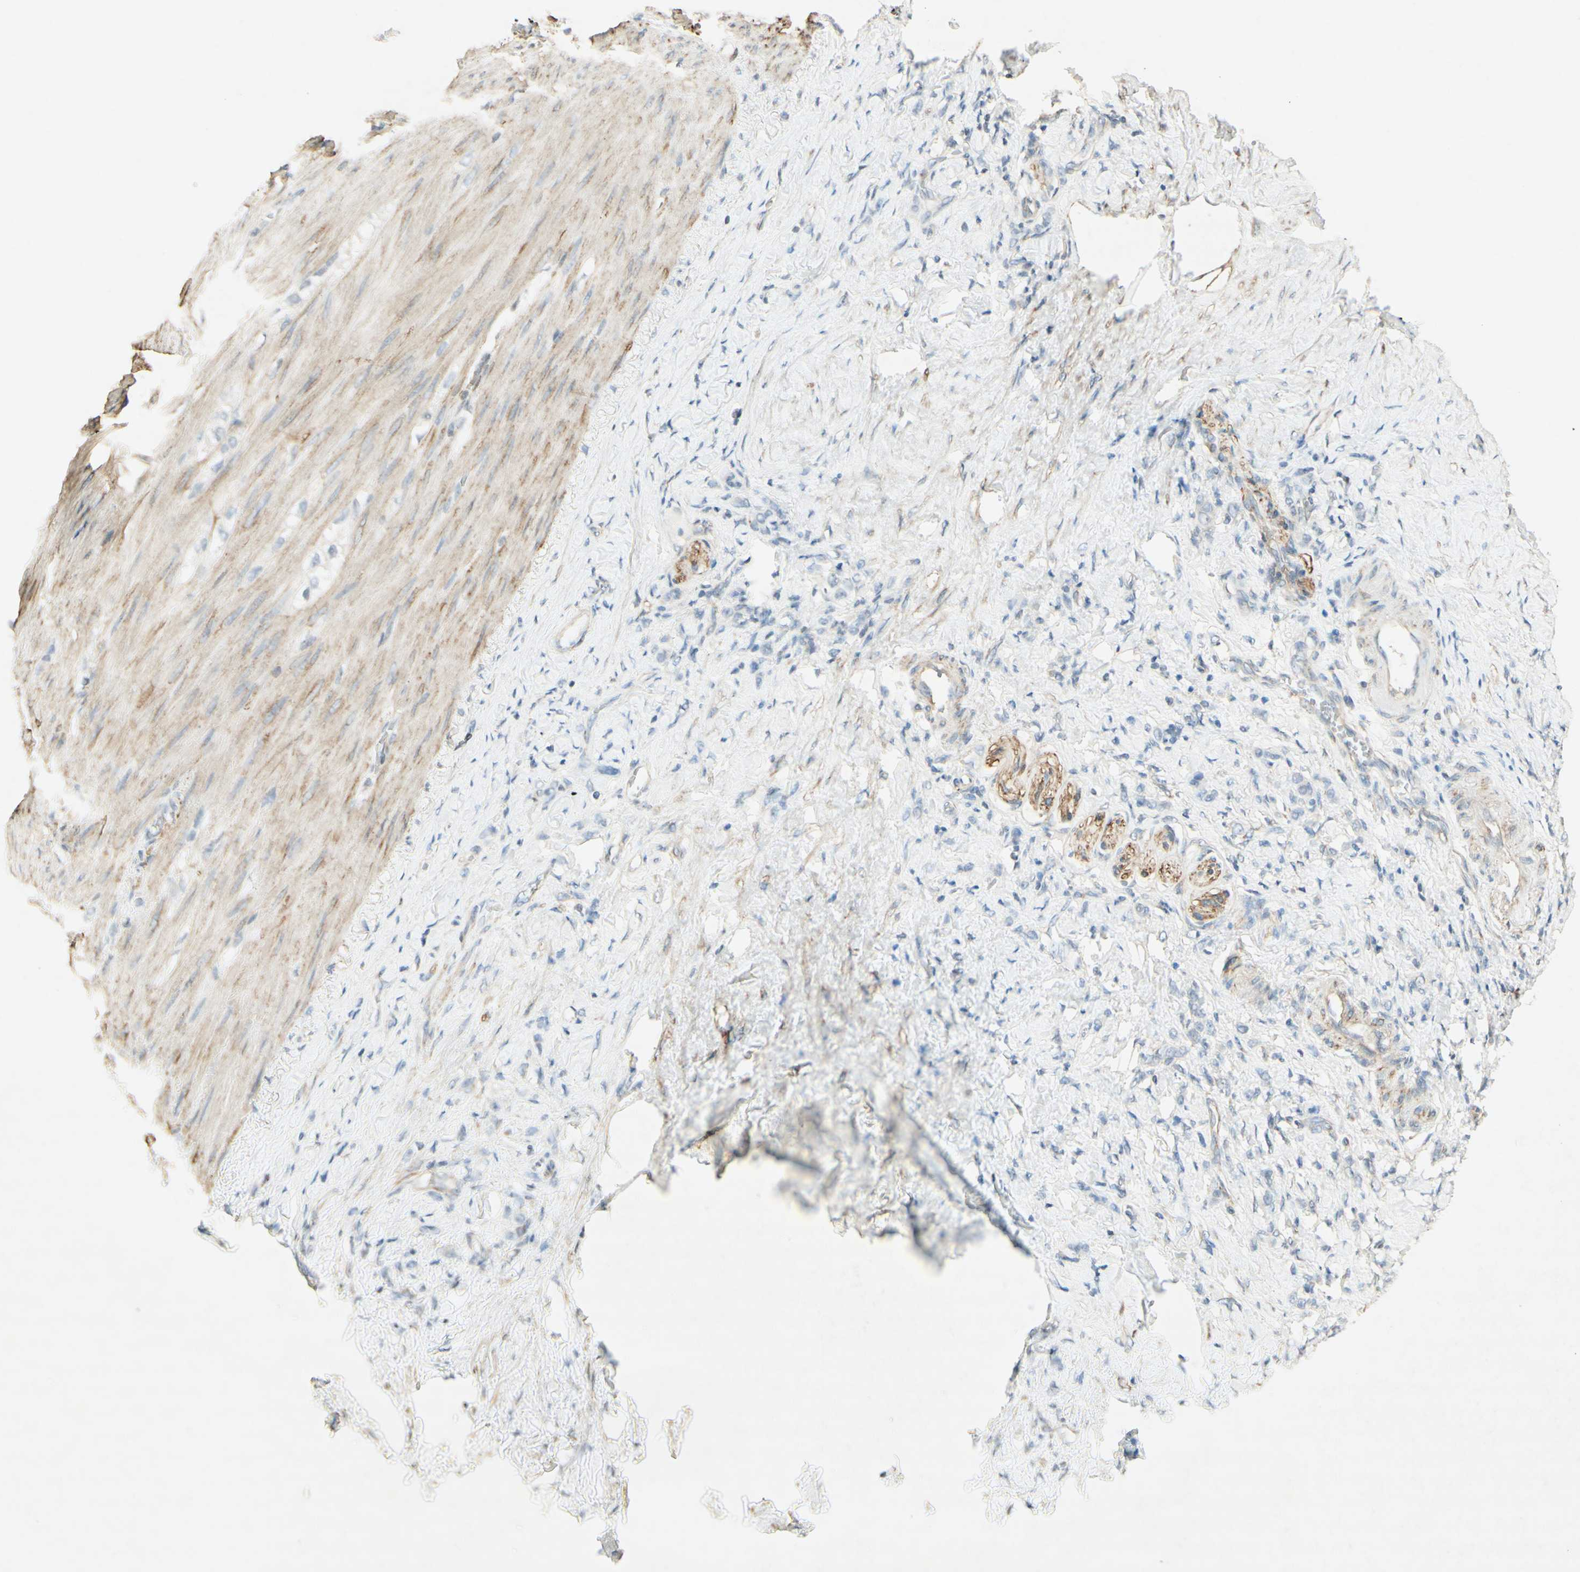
{"staining": {"intensity": "negative", "quantity": "none", "location": "none"}, "tissue": "stomach cancer", "cell_type": "Tumor cells", "image_type": "cancer", "snomed": [{"axis": "morphology", "description": "Adenocarcinoma, NOS"}, {"axis": "topography", "description": "Stomach"}], "caption": "Photomicrograph shows no significant protein expression in tumor cells of adenocarcinoma (stomach).", "gene": "MAP1B", "patient": {"sex": "male", "age": 82}}